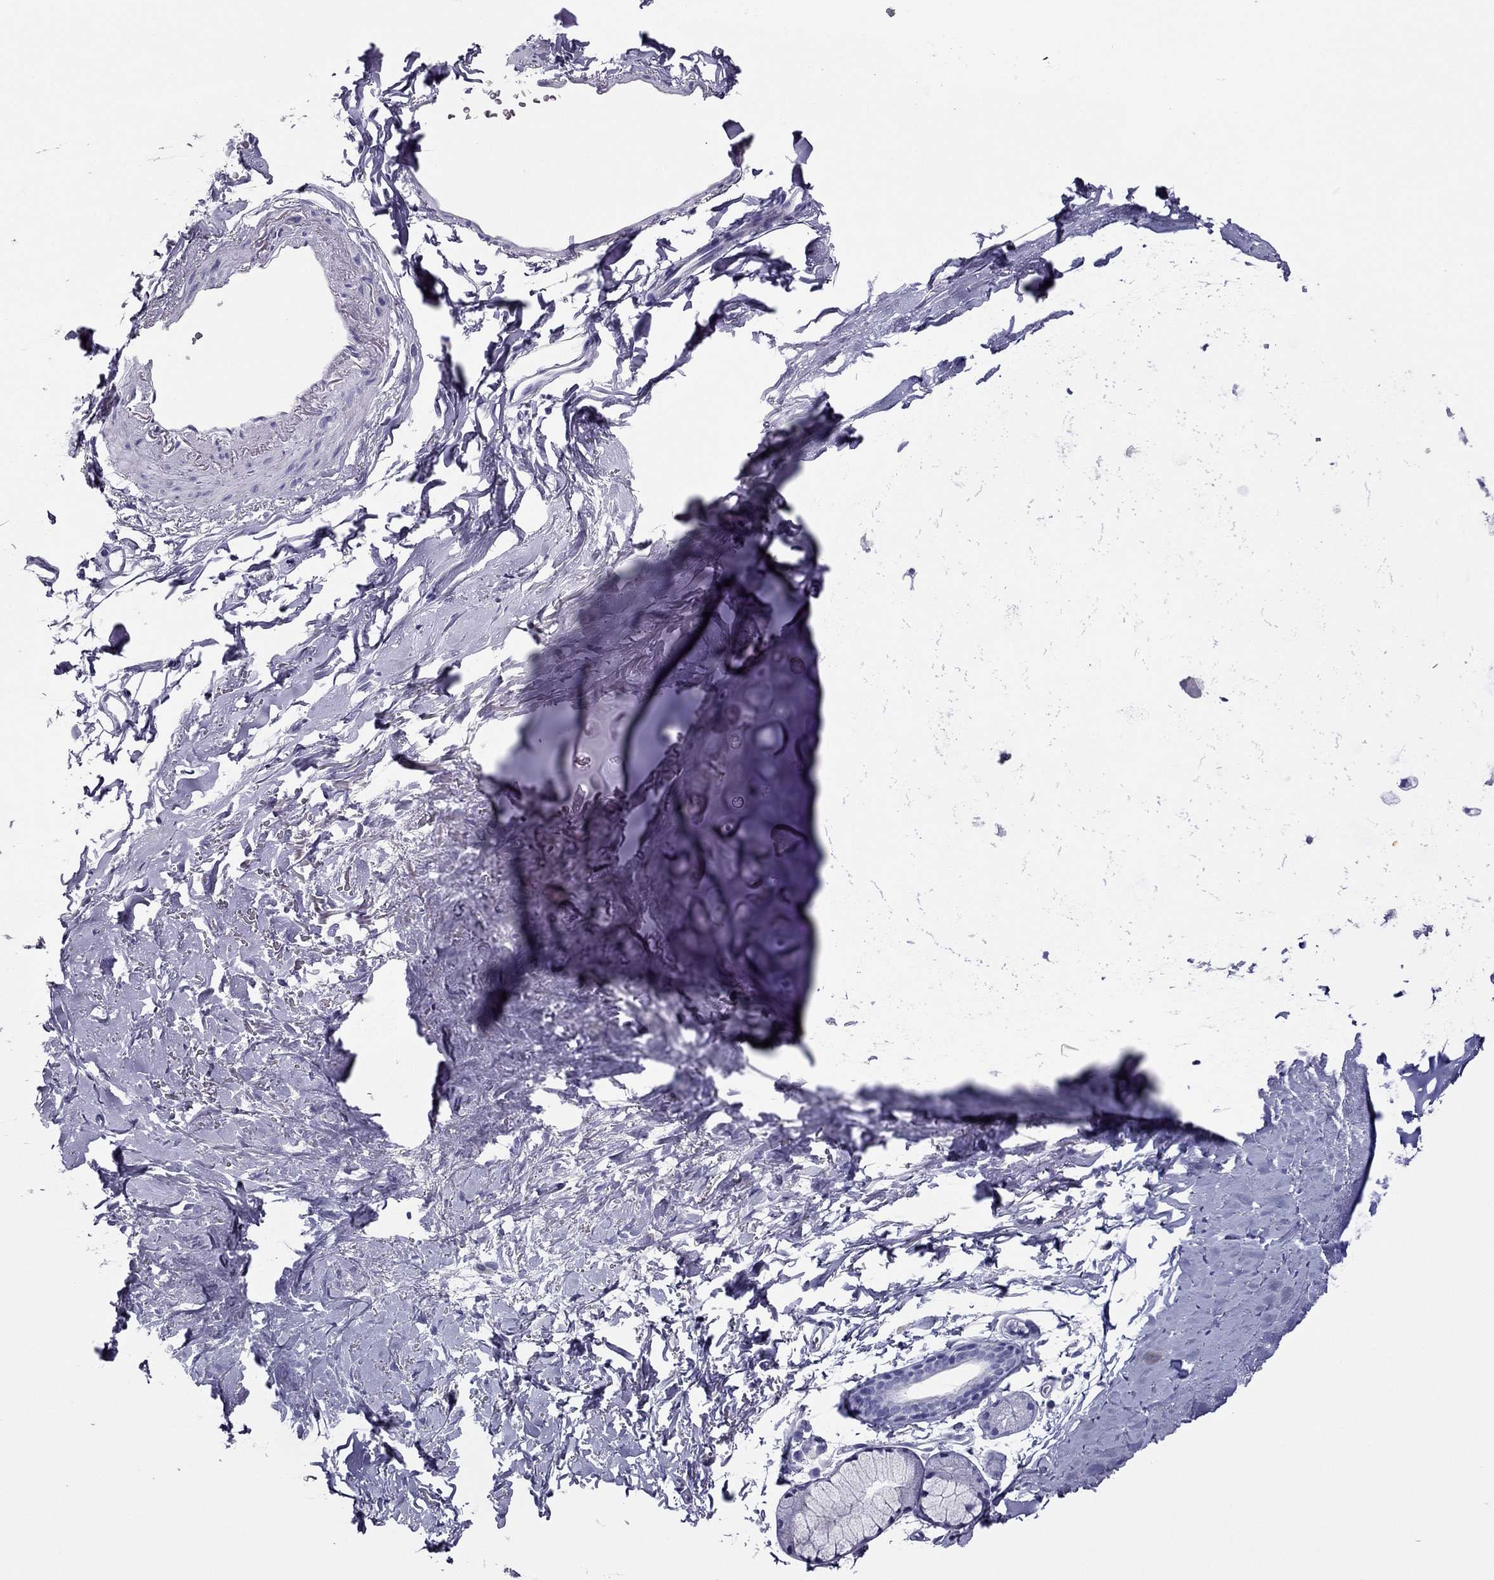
{"staining": {"intensity": "negative", "quantity": "none", "location": "none"}, "tissue": "soft tissue", "cell_type": "Chondrocytes", "image_type": "normal", "snomed": [{"axis": "morphology", "description": "Normal tissue, NOS"}, {"axis": "topography", "description": "Cartilage tissue"}, {"axis": "topography", "description": "Bronchus"}], "caption": "This is an IHC micrograph of benign human soft tissue. There is no staining in chondrocytes.", "gene": "PDE6A", "patient": {"sex": "female", "age": 79}}